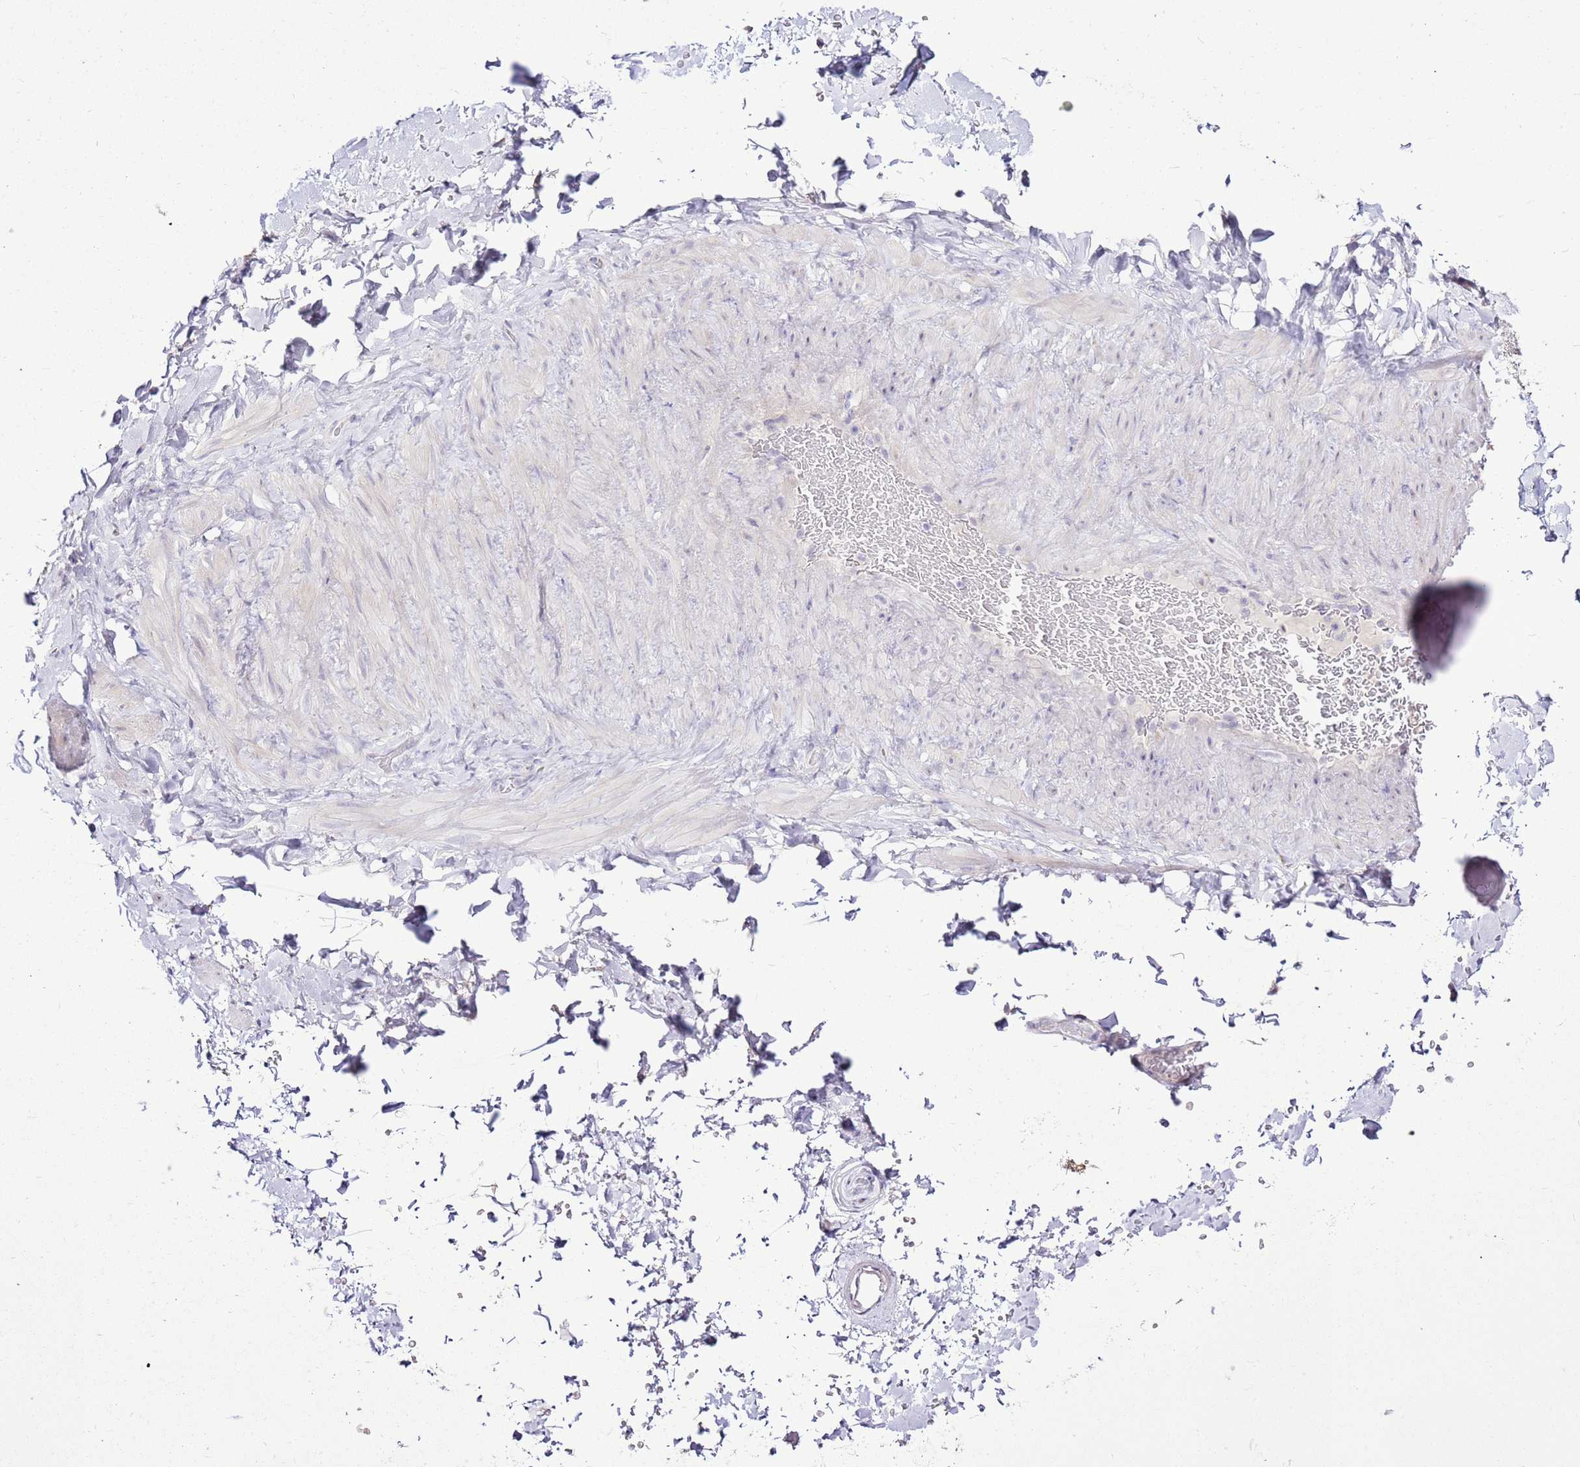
{"staining": {"intensity": "negative", "quantity": "none", "location": "none"}, "tissue": "adipose tissue", "cell_type": "Adipocytes", "image_type": "normal", "snomed": [{"axis": "morphology", "description": "Normal tissue, NOS"}, {"axis": "topography", "description": "Soft tissue"}, {"axis": "topography", "description": "Vascular tissue"}], "caption": "Micrograph shows no protein staining in adipocytes of unremarkable adipose tissue. (Stains: DAB immunohistochemistry with hematoxylin counter stain, Microscopy: brightfield microscopy at high magnification).", "gene": "SLC38A5", "patient": {"sex": "male", "age": 41}}